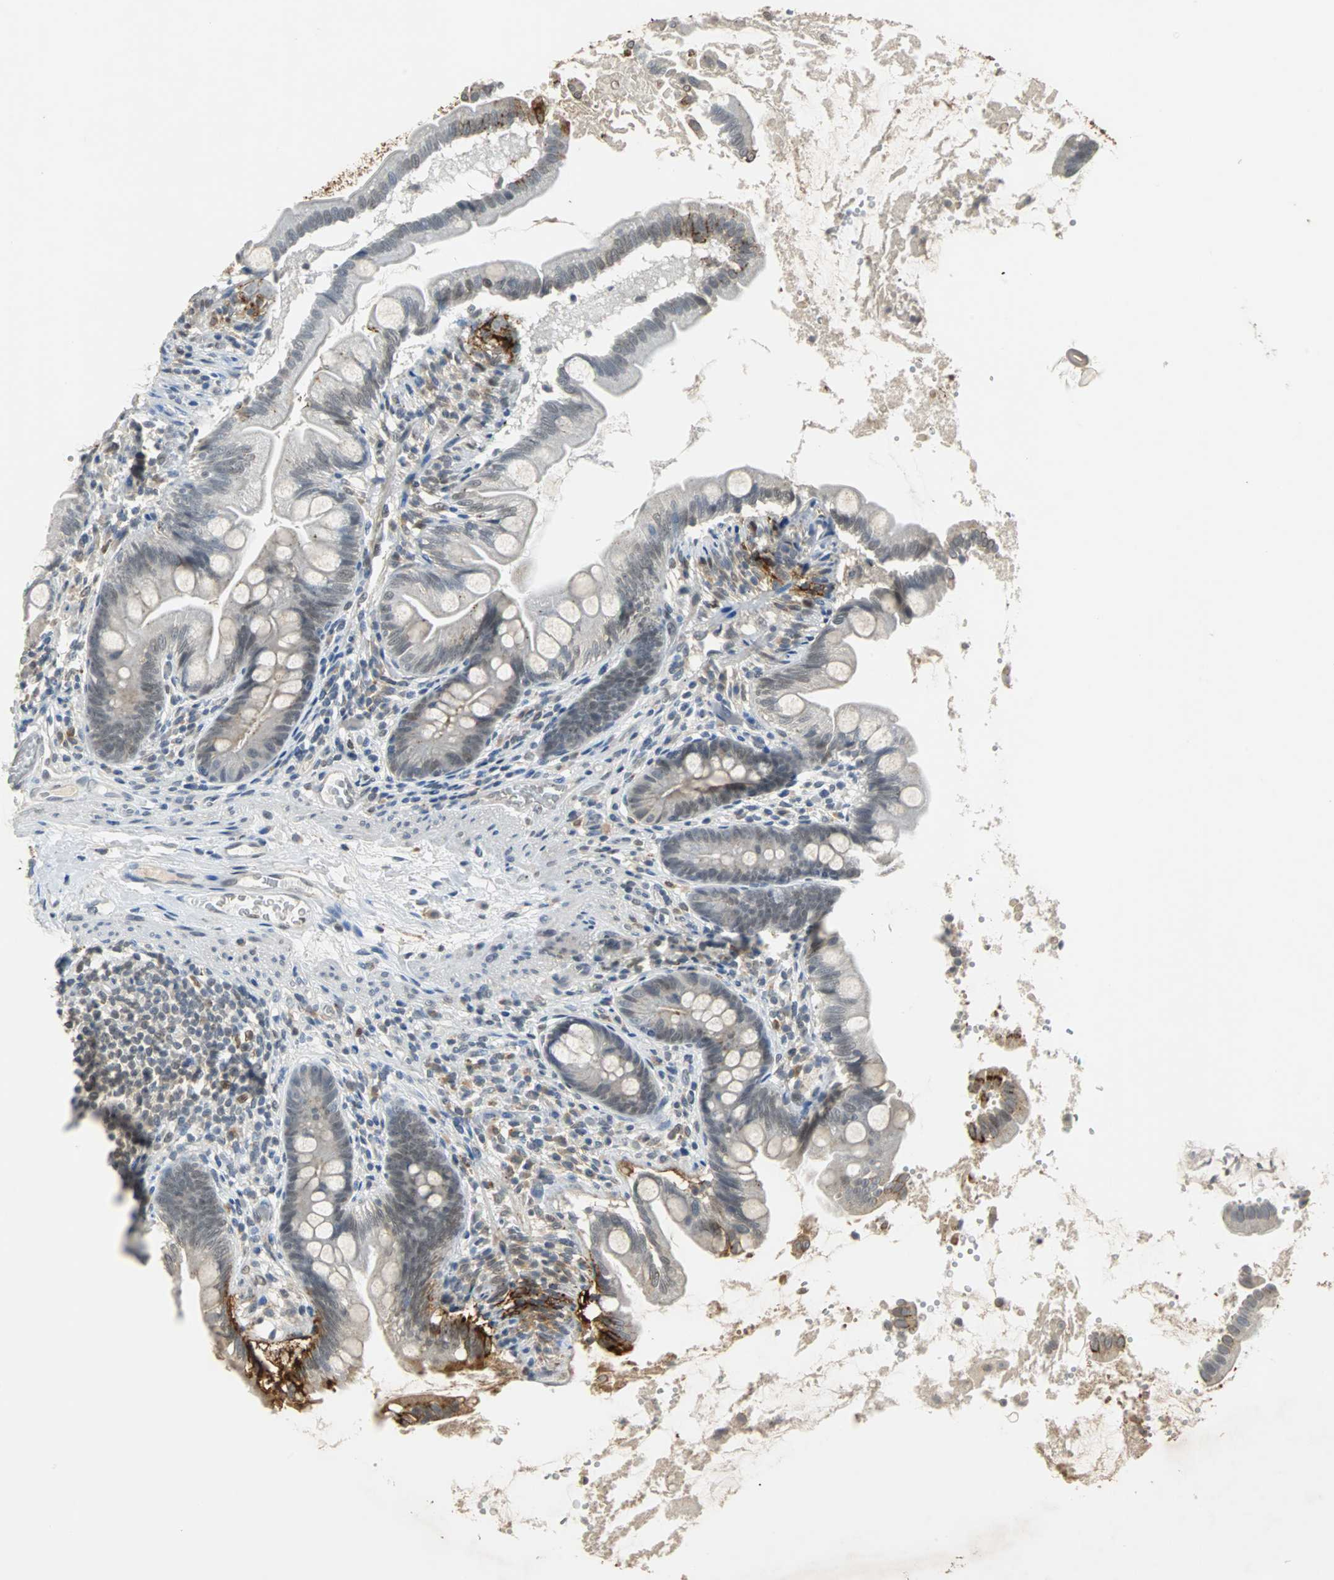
{"staining": {"intensity": "negative", "quantity": "none", "location": "none"}, "tissue": "small intestine", "cell_type": "Glandular cells", "image_type": "normal", "snomed": [{"axis": "morphology", "description": "Normal tissue, NOS"}, {"axis": "topography", "description": "Small intestine"}], "caption": "DAB immunohistochemical staining of normal human small intestine exhibits no significant expression in glandular cells.", "gene": "HLX", "patient": {"sex": "female", "age": 56}}